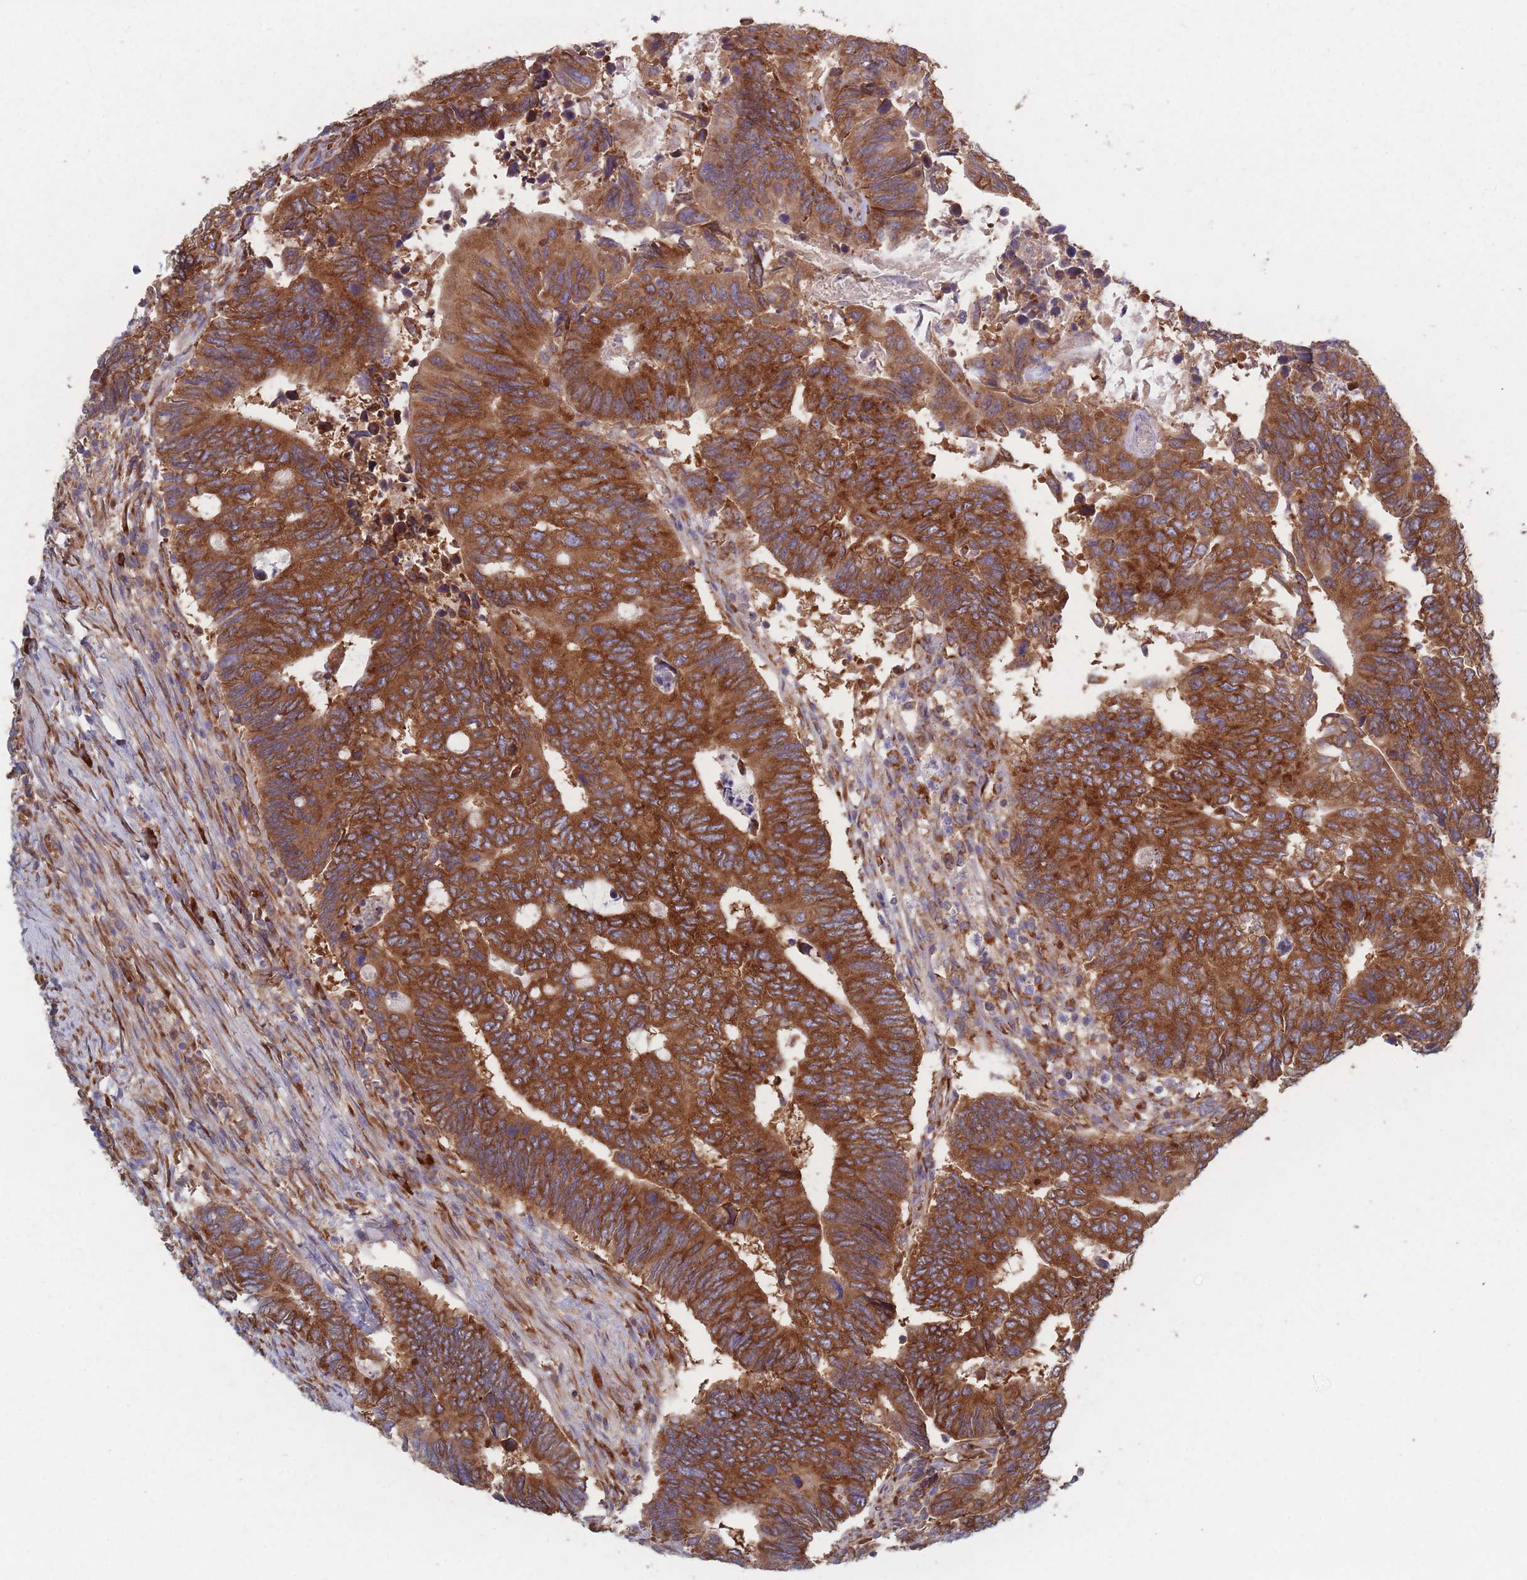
{"staining": {"intensity": "strong", "quantity": ">75%", "location": "cytoplasmic/membranous"}, "tissue": "colorectal cancer", "cell_type": "Tumor cells", "image_type": "cancer", "snomed": [{"axis": "morphology", "description": "Adenocarcinoma, NOS"}, {"axis": "topography", "description": "Colon"}], "caption": "This is an image of IHC staining of colorectal adenocarcinoma, which shows strong positivity in the cytoplasmic/membranous of tumor cells.", "gene": "EEF1B2", "patient": {"sex": "male", "age": 87}}